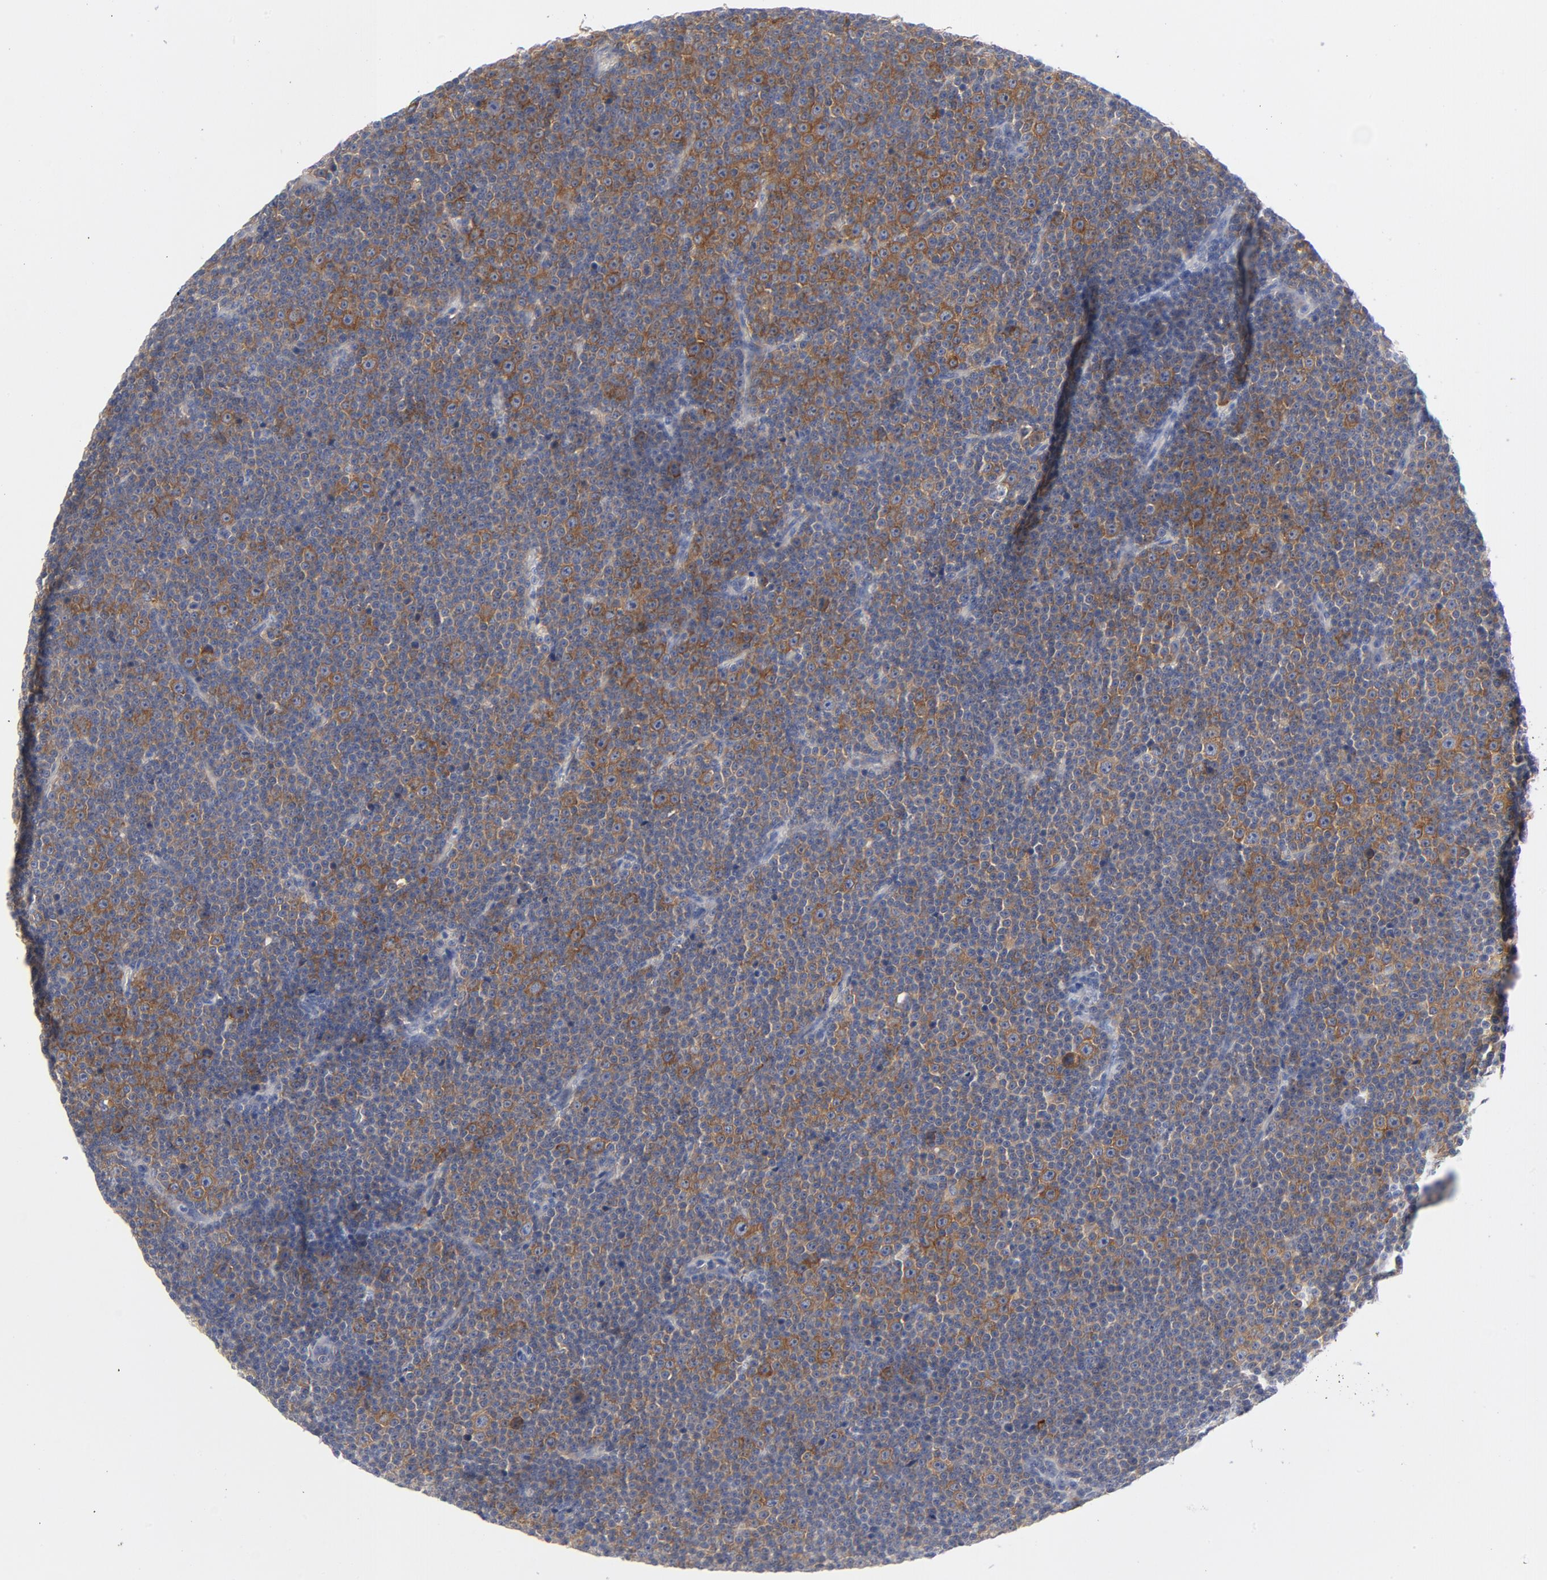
{"staining": {"intensity": "strong", "quantity": "25%-75%", "location": "cytoplasmic/membranous"}, "tissue": "lymphoma", "cell_type": "Tumor cells", "image_type": "cancer", "snomed": [{"axis": "morphology", "description": "Malignant lymphoma, non-Hodgkin's type, Low grade"}, {"axis": "topography", "description": "Lymph node"}], "caption": "Tumor cells reveal strong cytoplasmic/membranous staining in about 25%-75% of cells in lymphoma.", "gene": "CD86", "patient": {"sex": "female", "age": 67}}